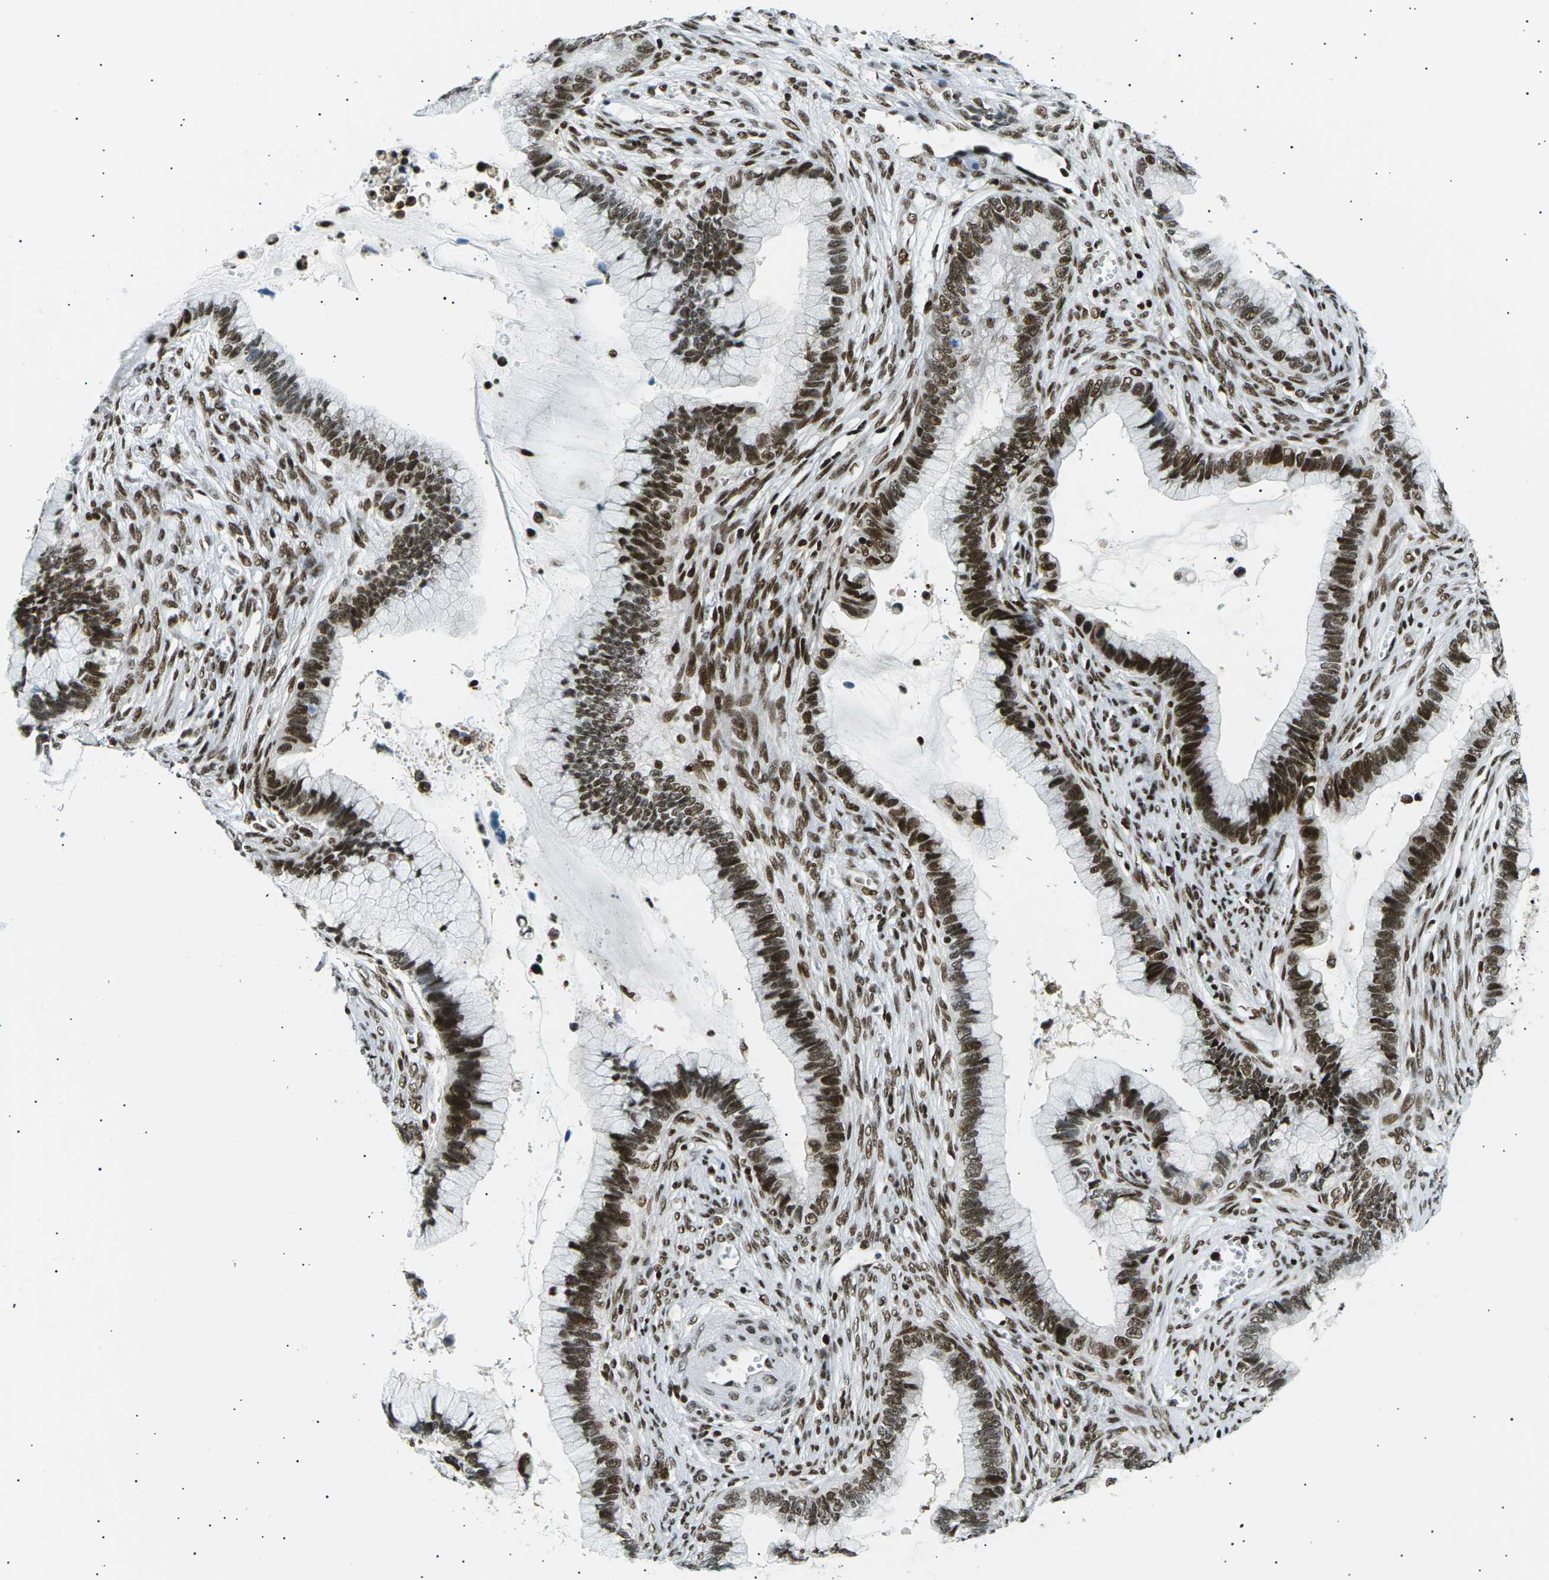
{"staining": {"intensity": "strong", "quantity": ">75%", "location": "nuclear"}, "tissue": "cervical cancer", "cell_type": "Tumor cells", "image_type": "cancer", "snomed": [{"axis": "morphology", "description": "Adenocarcinoma, NOS"}, {"axis": "topography", "description": "Cervix"}], "caption": "Cervical cancer (adenocarcinoma) was stained to show a protein in brown. There is high levels of strong nuclear staining in about >75% of tumor cells.", "gene": "RPA2", "patient": {"sex": "female", "age": 44}}